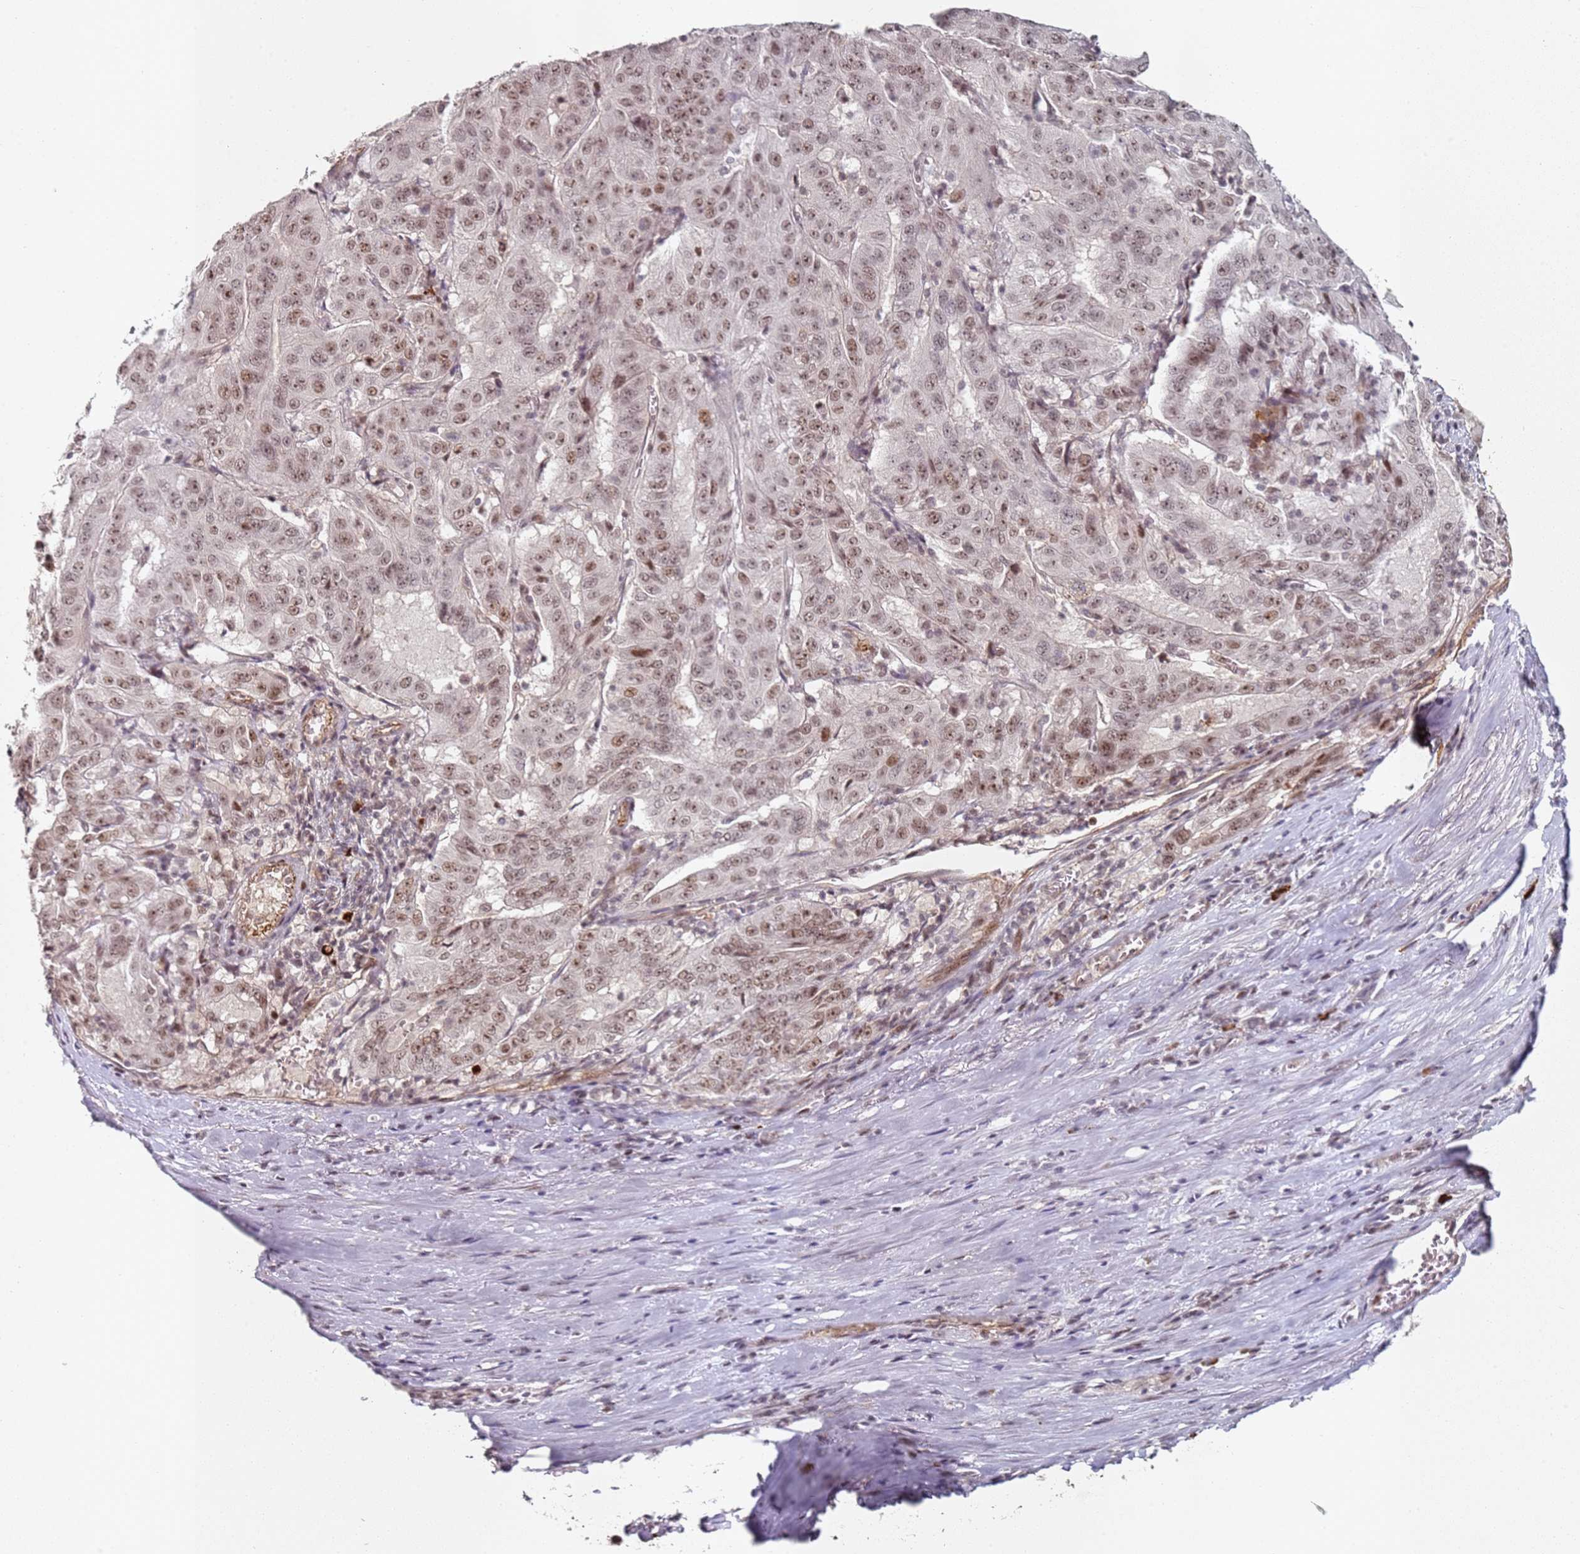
{"staining": {"intensity": "moderate", "quantity": ">75%", "location": "nuclear"}, "tissue": "pancreatic cancer", "cell_type": "Tumor cells", "image_type": "cancer", "snomed": [{"axis": "morphology", "description": "Adenocarcinoma, NOS"}, {"axis": "topography", "description": "Pancreas"}], "caption": "IHC of adenocarcinoma (pancreatic) shows medium levels of moderate nuclear positivity in approximately >75% of tumor cells. Immunohistochemistry stains the protein in brown and the nuclei are stained blue.", "gene": "ATF6B", "patient": {"sex": "male", "age": 63}}